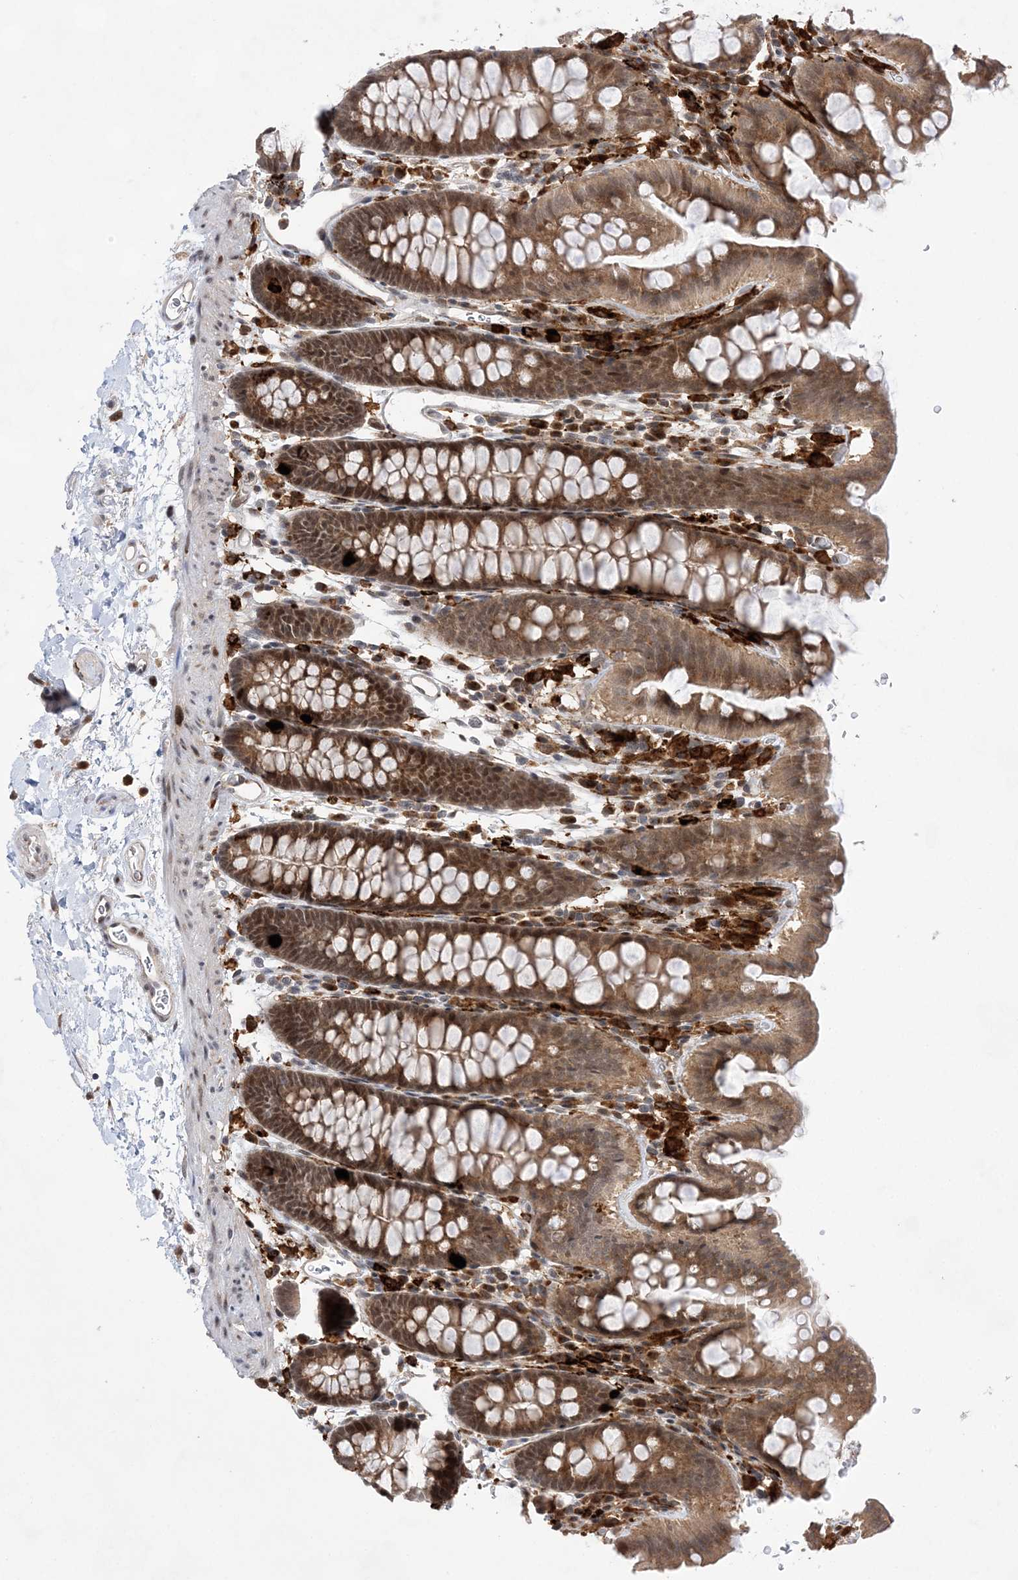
{"staining": {"intensity": "weak", "quantity": "25%-75%", "location": "cytoplasmic/membranous"}, "tissue": "colon", "cell_type": "Endothelial cells", "image_type": "normal", "snomed": [{"axis": "morphology", "description": "Normal tissue, NOS"}, {"axis": "topography", "description": "Colon"}], "caption": "This image displays immunohistochemistry staining of unremarkable human colon, with low weak cytoplasmic/membranous expression in about 25%-75% of endothelial cells.", "gene": "ANAPC15", "patient": {"sex": "male", "age": 75}}